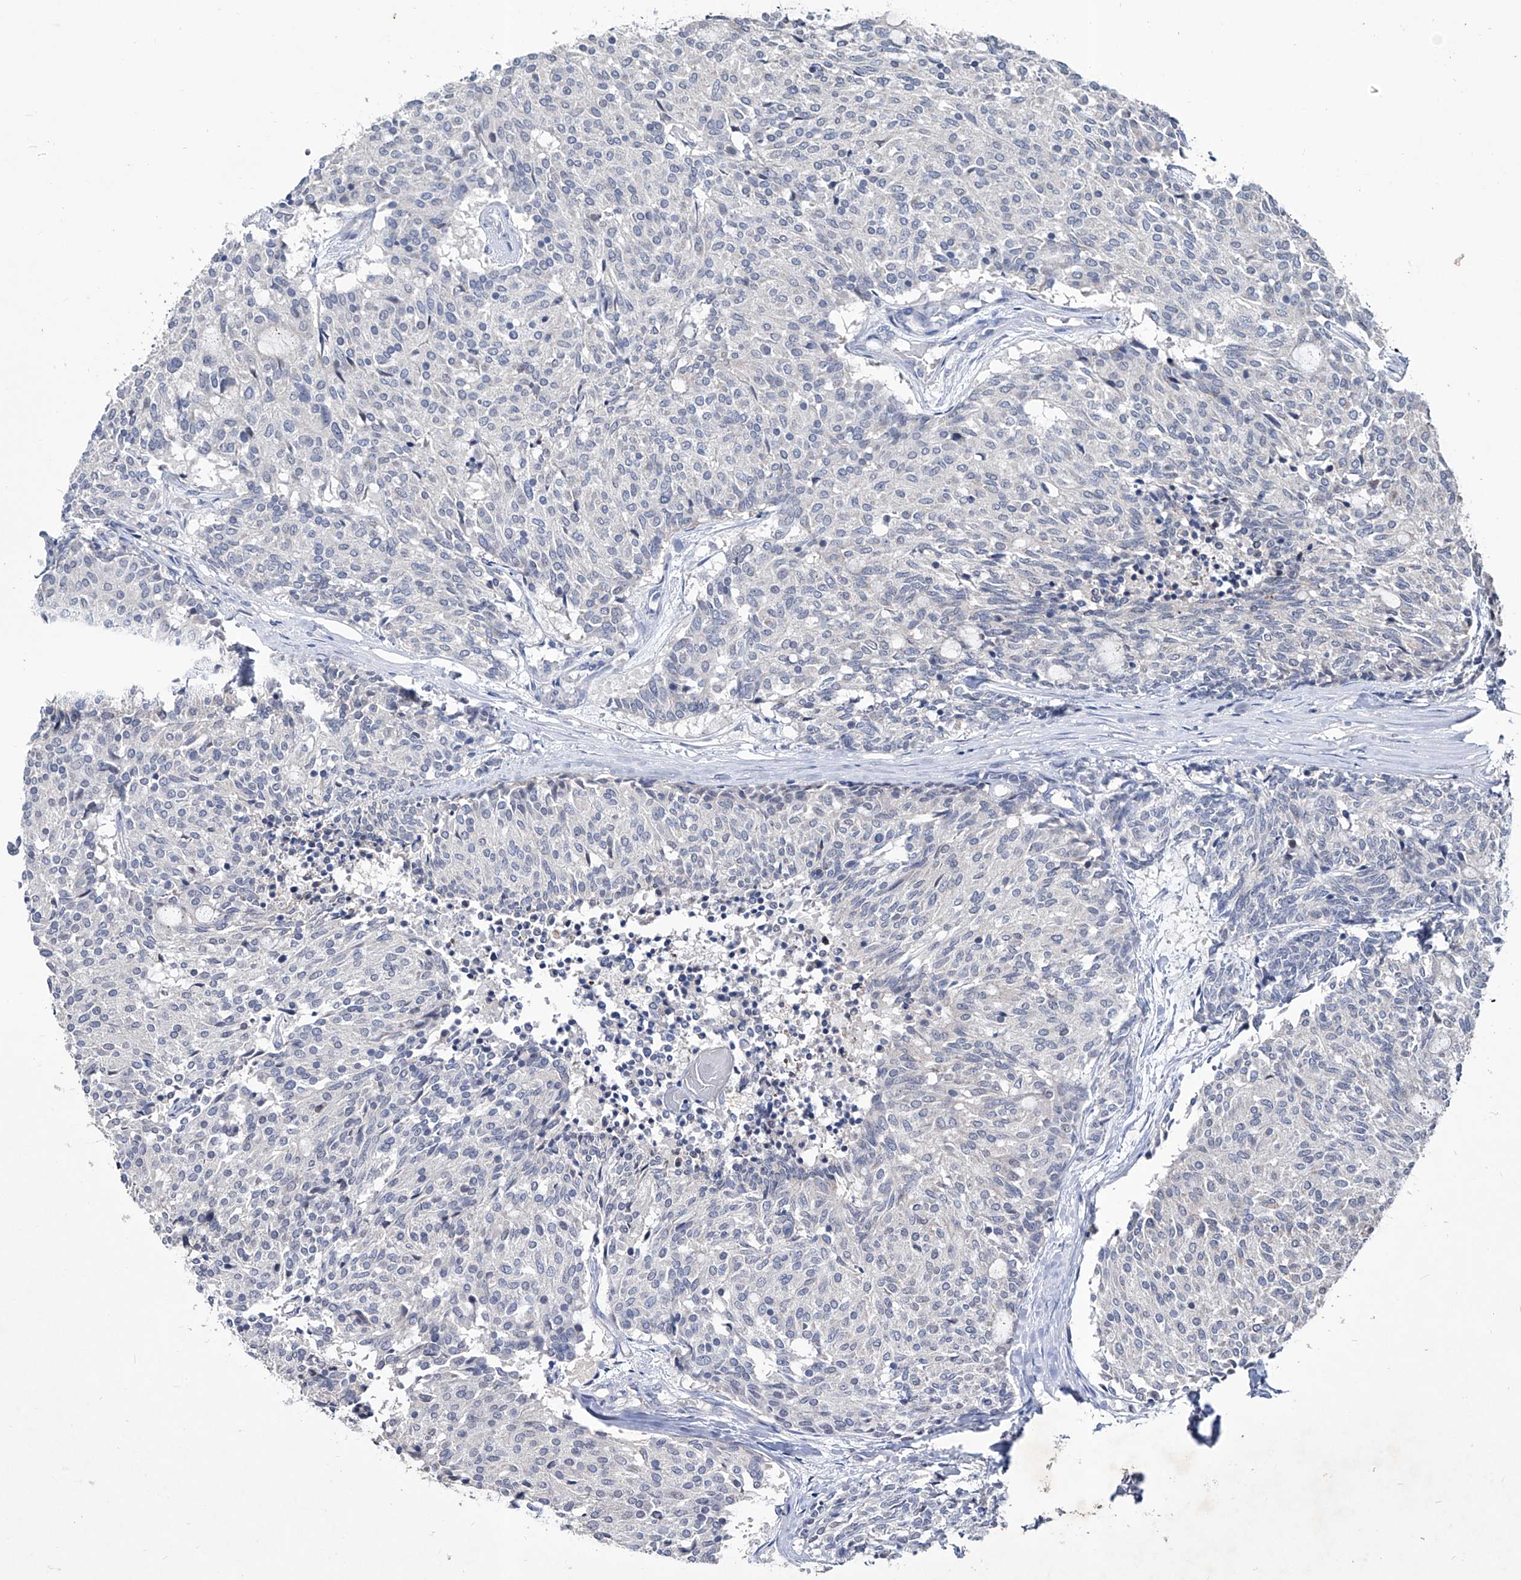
{"staining": {"intensity": "negative", "quantity": "none", "location": "none"}, "tissue": "carcinoid", "cell_type": "Tumor cells", "image_type": "cancer", "snomed": [{"axis": "morphology", "description": "Carcinoid, malignant, NOS"}, {"axis": "topography", "description": "Pancreas"}], "caption": "Protein analysis of carcinoid (malignant) displays no significant positivity in tumor cells.", "gene": "KLHL17", "patient": {"sex": "female", "age": 54}}